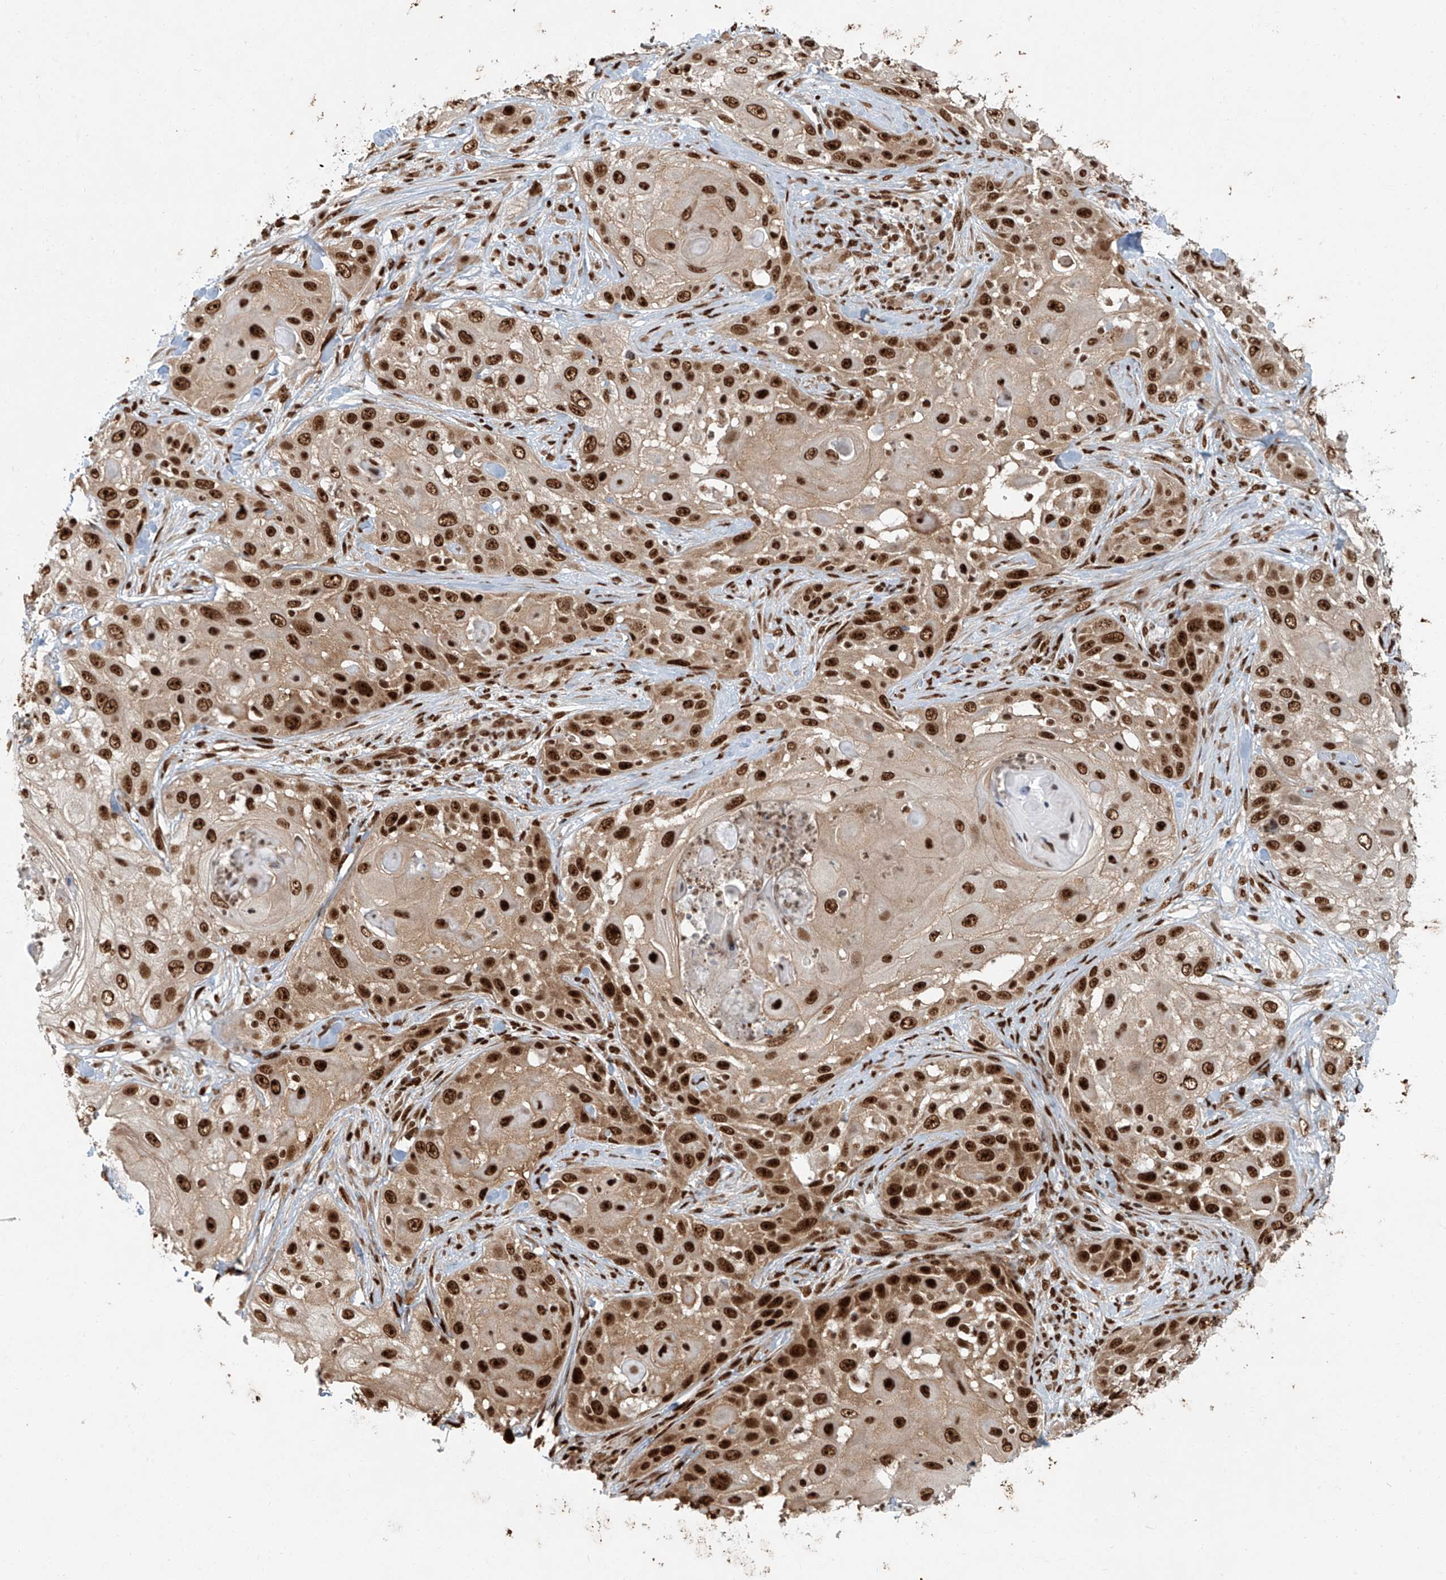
{"staining": {"intensity": "strong", "quantity": ">75%", "location": "nuclear"}, "tissue": "skin cancer", "cell_type": "Tumor cells", "image_type": "cancer", "snomed": [{"axis": "morphology", "description": "Squamous cell carcinoma, NOS"}, {"axis": "topography", "description": "Skin"}], "caption": "A brown stain shows strong nuclear positivity of a protein in skin cancer (squamous cell carcinoma) tumor cells.", "gene": "FAM193B", "patient": {"sex": "female", "age": 44}}